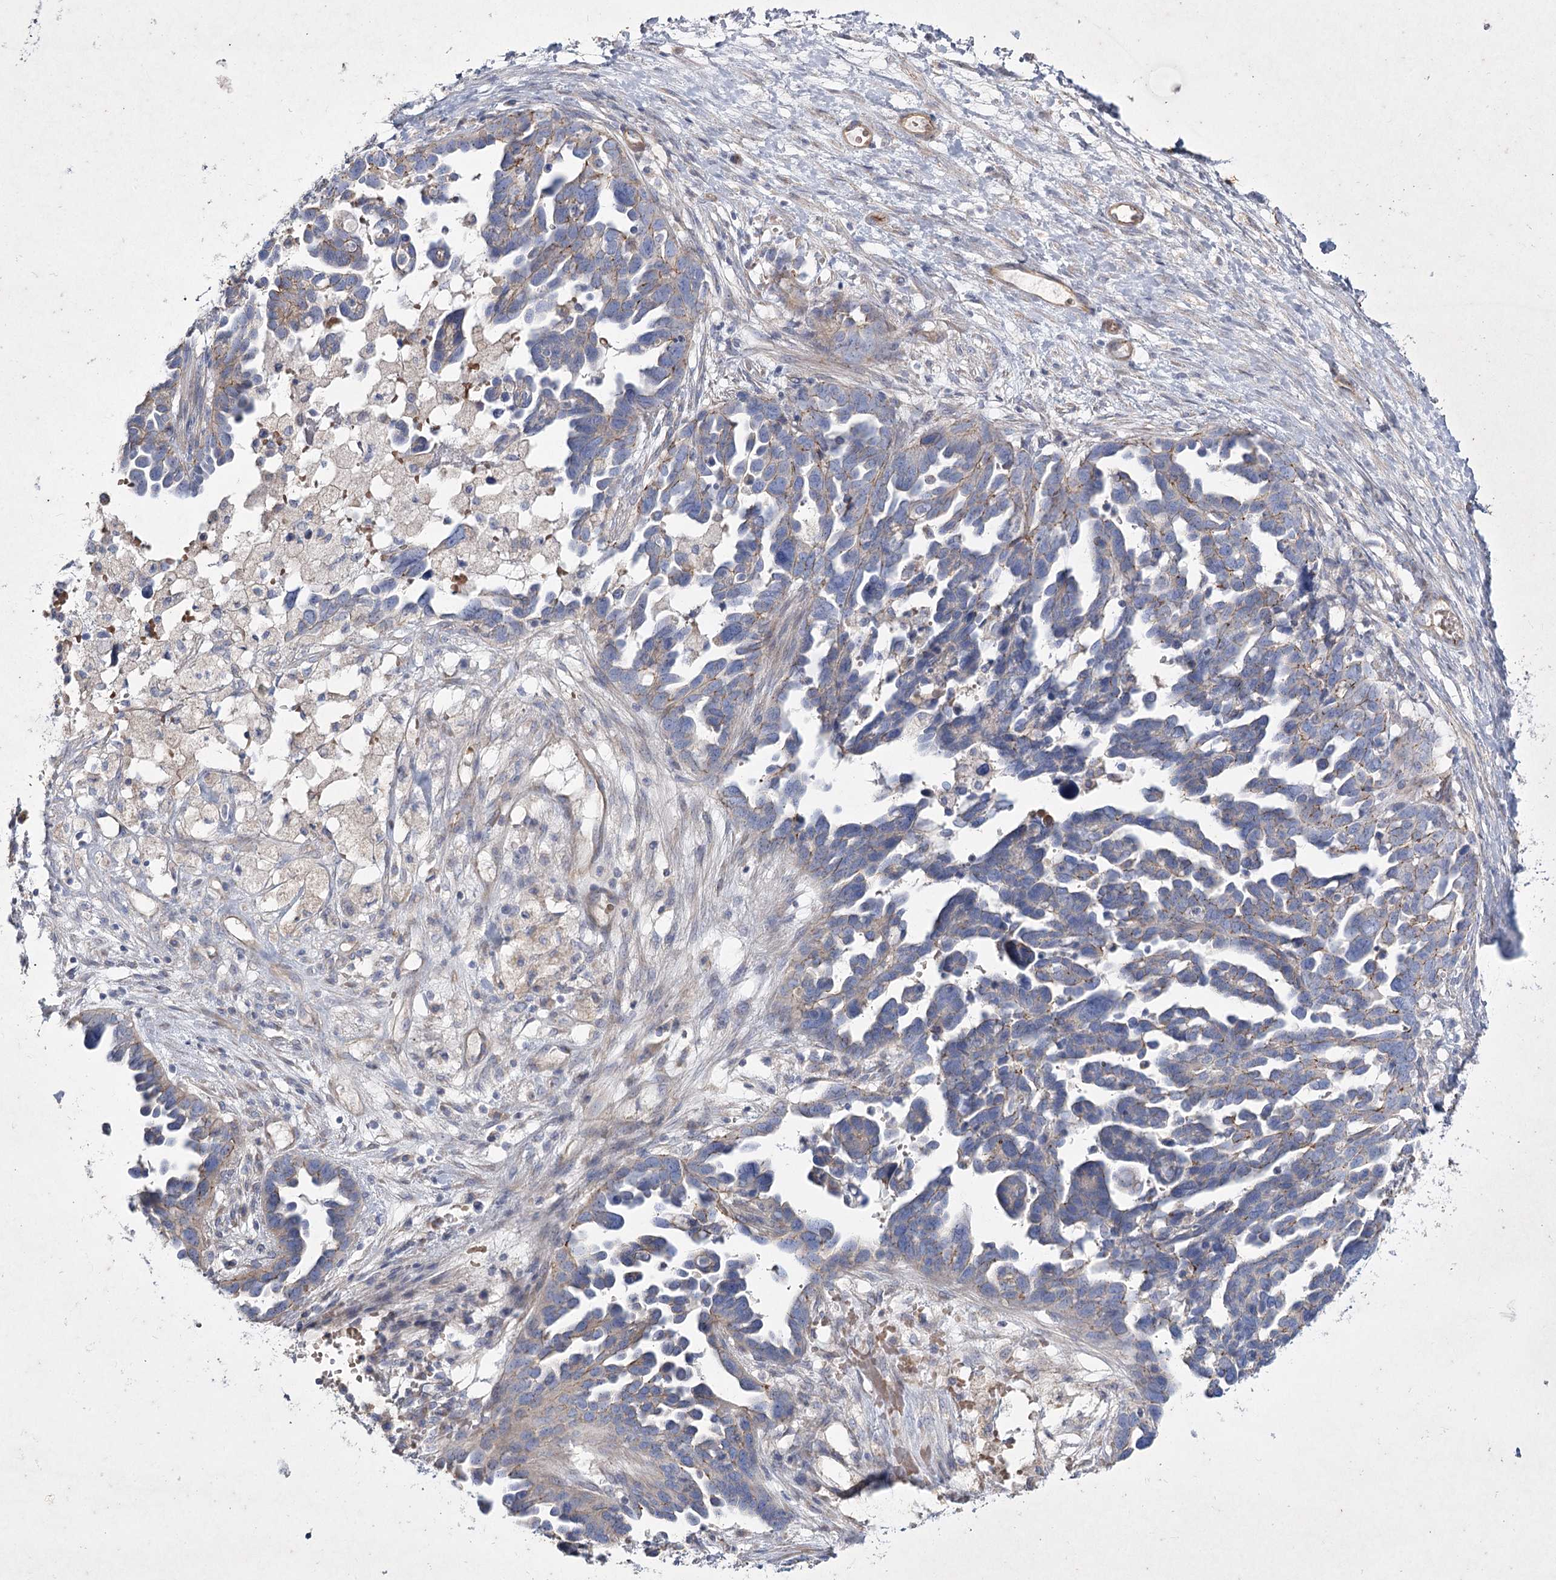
{"staining": {"intensity": "weak", "quantity": "<25%", "location": "cytoplasmic/membranous"}, "tissue": "ovarian cancer", "cell_type": "Tumor cells", "image_type": "cancer", "snomed": [{"axis": "morphology", "description": "Cystadenocarcinoma, serous, NOS"}, {"axis": "topography", "description": "Ovary"}], "caption": "IHC of ovarian cancer (serous cystadenocarcinoma) reveals no positivity in tumor cells.", "gene": "LDLRAD3", "patient": {"sex": "female", "age": 54}}